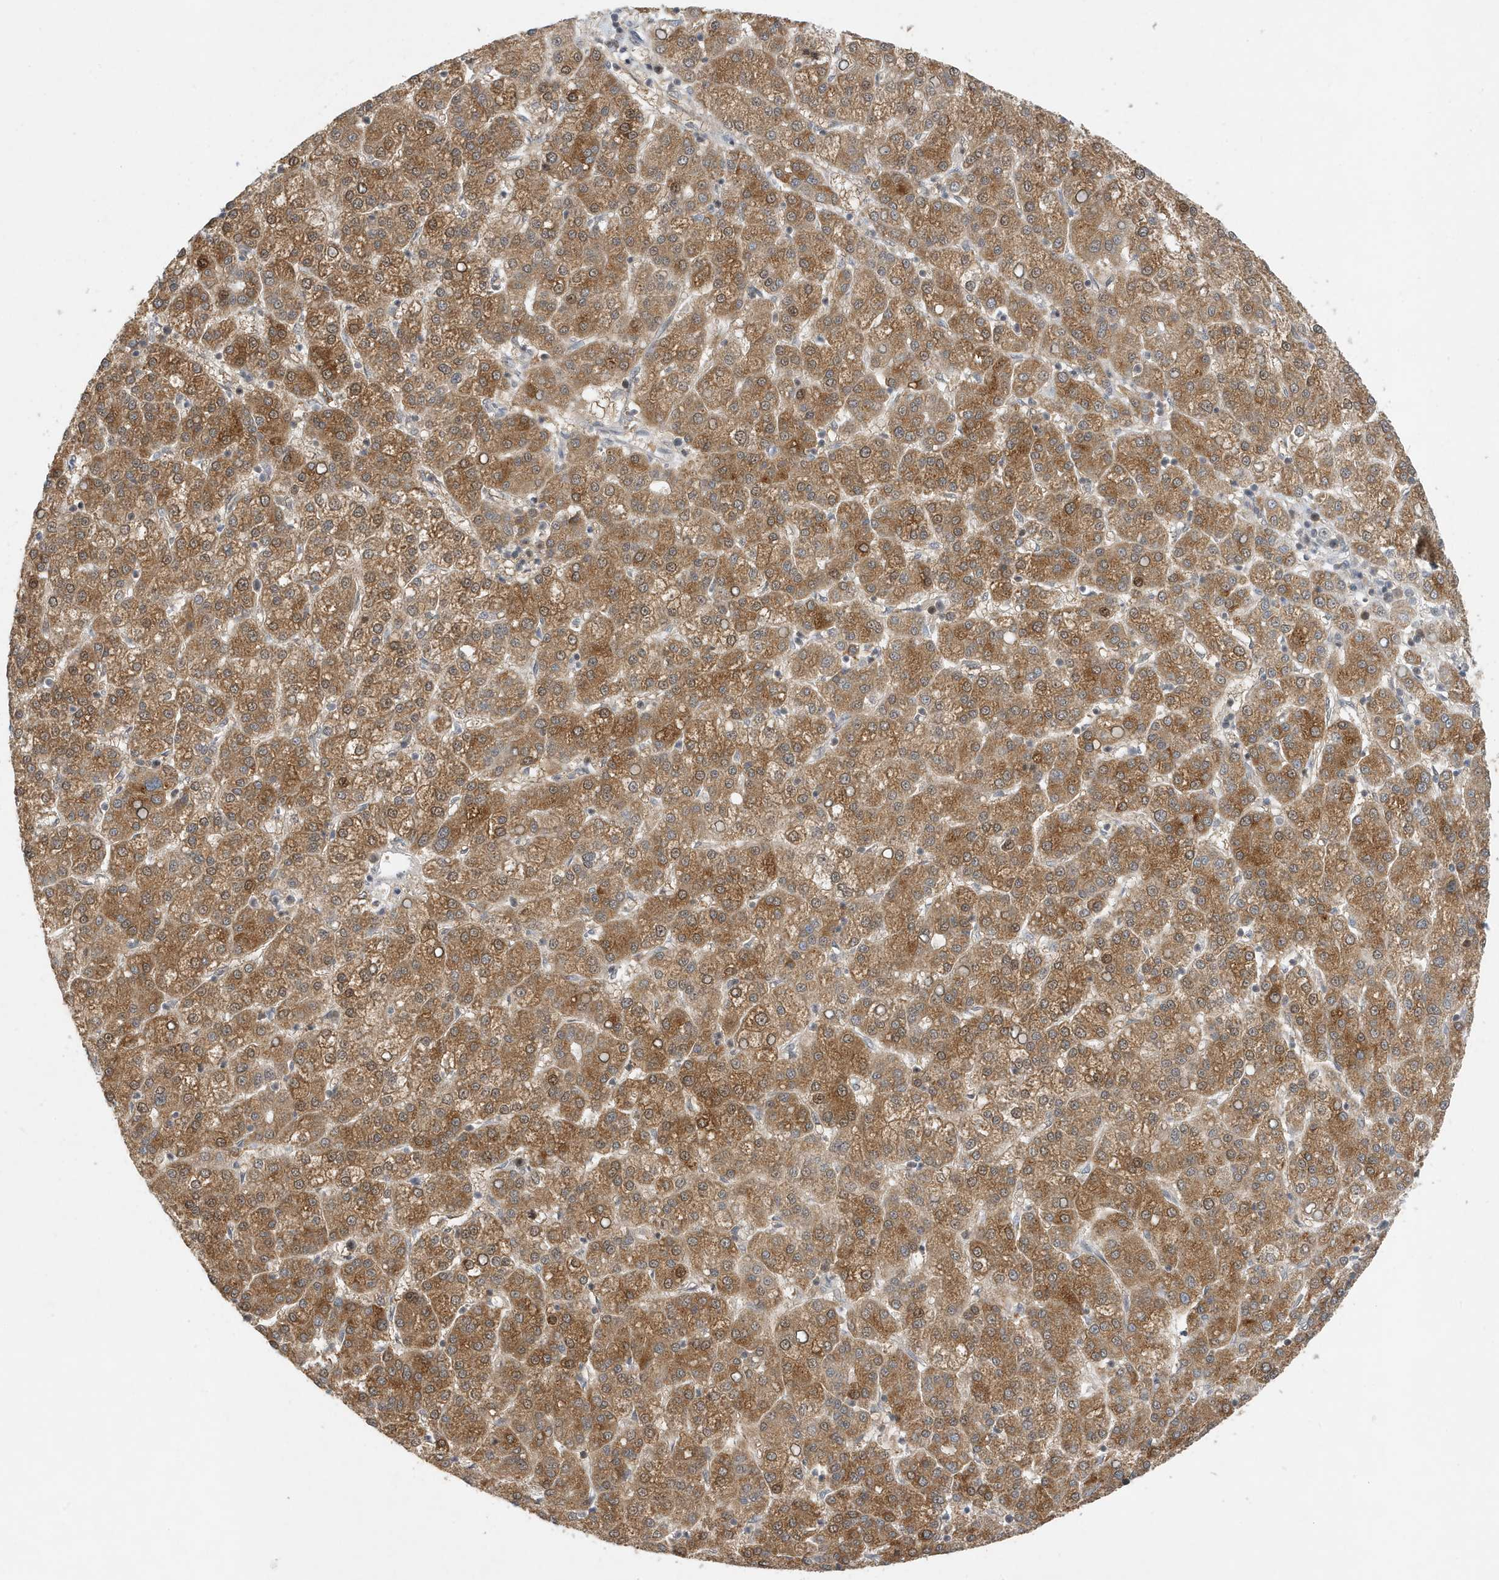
{"staining": {"intensity": "moderate", "quantity": ">75%", "location": "cytoplasmic/membranous"}, "tissue": "liver cancer", "cell_type": "Tumor cells", "image_type": "cancer", "snomed": [{"axis": "morphology", "description": "Carcinoma, Hepatocellular, NOS"}, {"axis": "topography", "description": "Liver"}], "caption": "An IHC image of tumor tissue is shown. Protein staining in brown shows moderate cytoplasmic/membranous positivity in liver hepatocellular carcinoma within tumor cells.", "gene": "MAST3", "patient": {"sex": "female", "age": 58}}